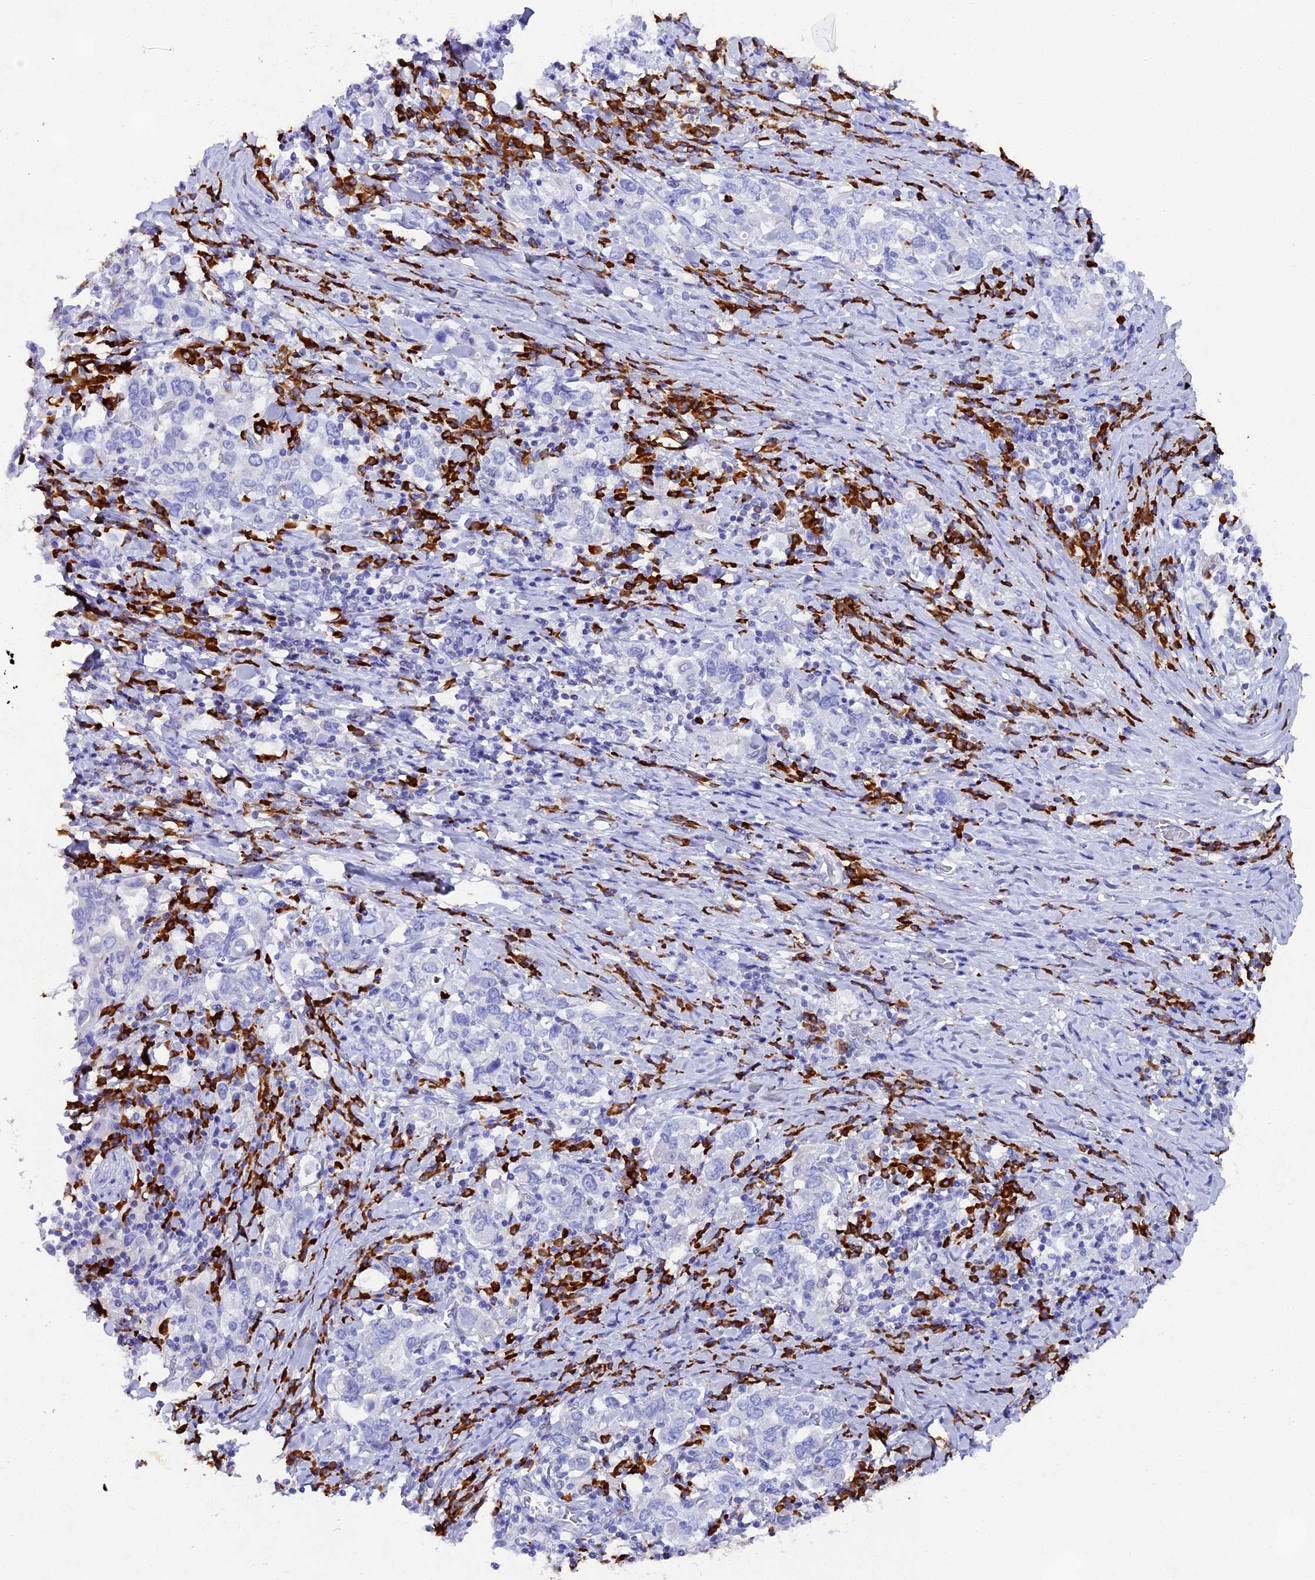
{"staining": {"intensity": "negative", "quantity": "none", "location": "none"}, "tissue": "stomach cancer", "cell_type": "Tumor cells", "image_type": "cancer", "snomed": [{"axis": "morphology", "description": "Adenocarcinoma, NOS"}, {"axis": "topography", "description": "Stomach, upper"}, {"axis": "topography", "description": "Stomach"}], "caption": "IHC photomicrograph of human adenocarcinoma (stomach) stained for a protein (brown), which reveals no staining in tumor cells.", "gene": "FKBP11", "patient": {"sex": "male", "age": 62}}